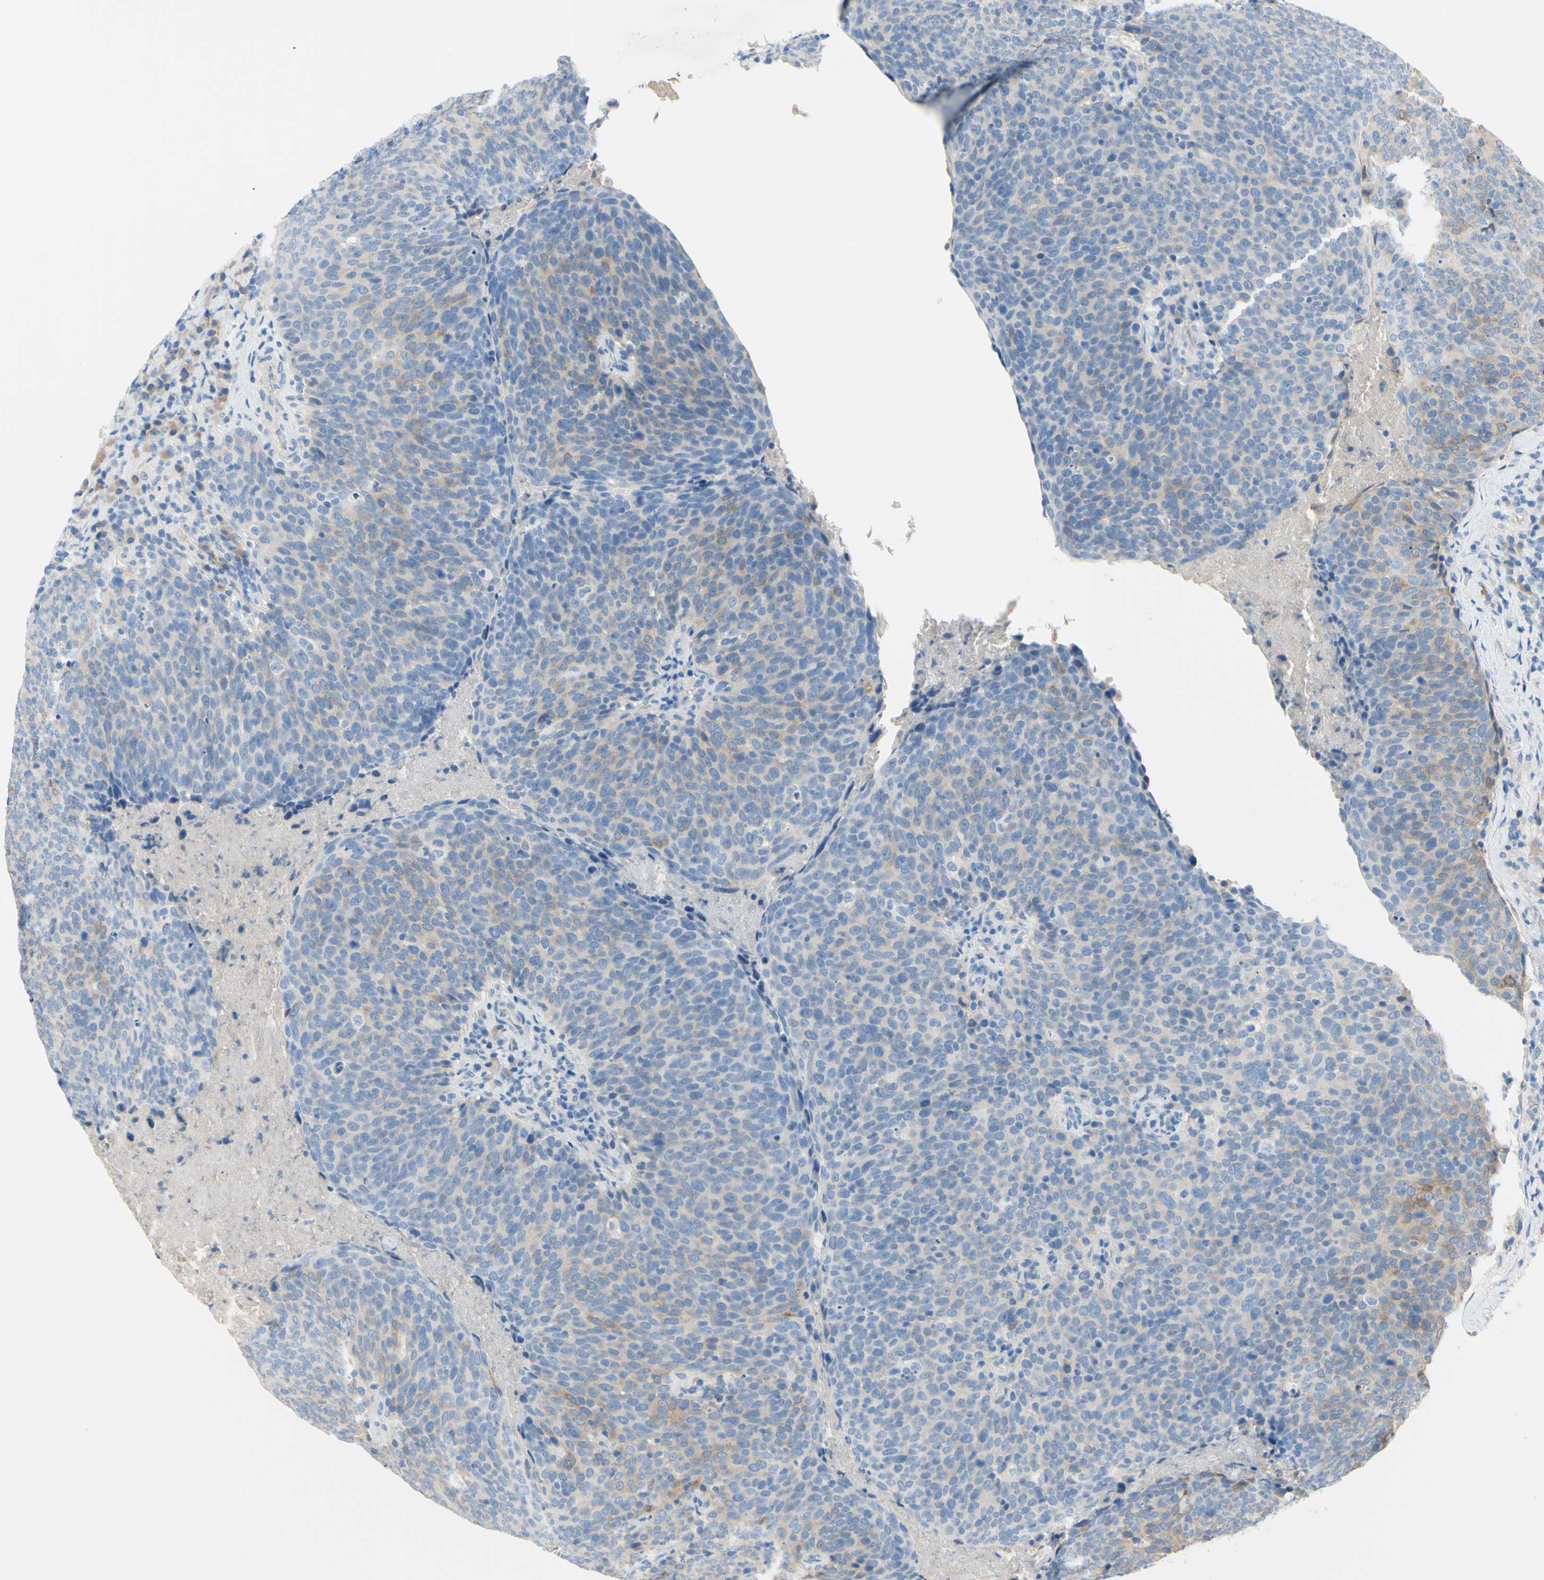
{"staining": {"intensity": "weak", "quantity": "<25%", "location": "cytoplasmic/membranous"}, "tissue": "head and neck cancer", "cell_type": "Tumor cells", "image_type": "cancer", "snomed": [{"axis": "morphology", "description": "Squamous cell carcinoma, NOS"}, {"axis": "morphology", "description": "Squamous cell carcinoma, metastatic, NOS"}, {"axis": "topography", "description": "Lymph node"}, {"axis": "topography", "description": "Head-Neck"}], "caption": "There is no significant expression in tumor cells of squamous cell carcinoma (head and neck).", "gene": "FDFT1", "patient": {"sex": "male", "age": 62}}